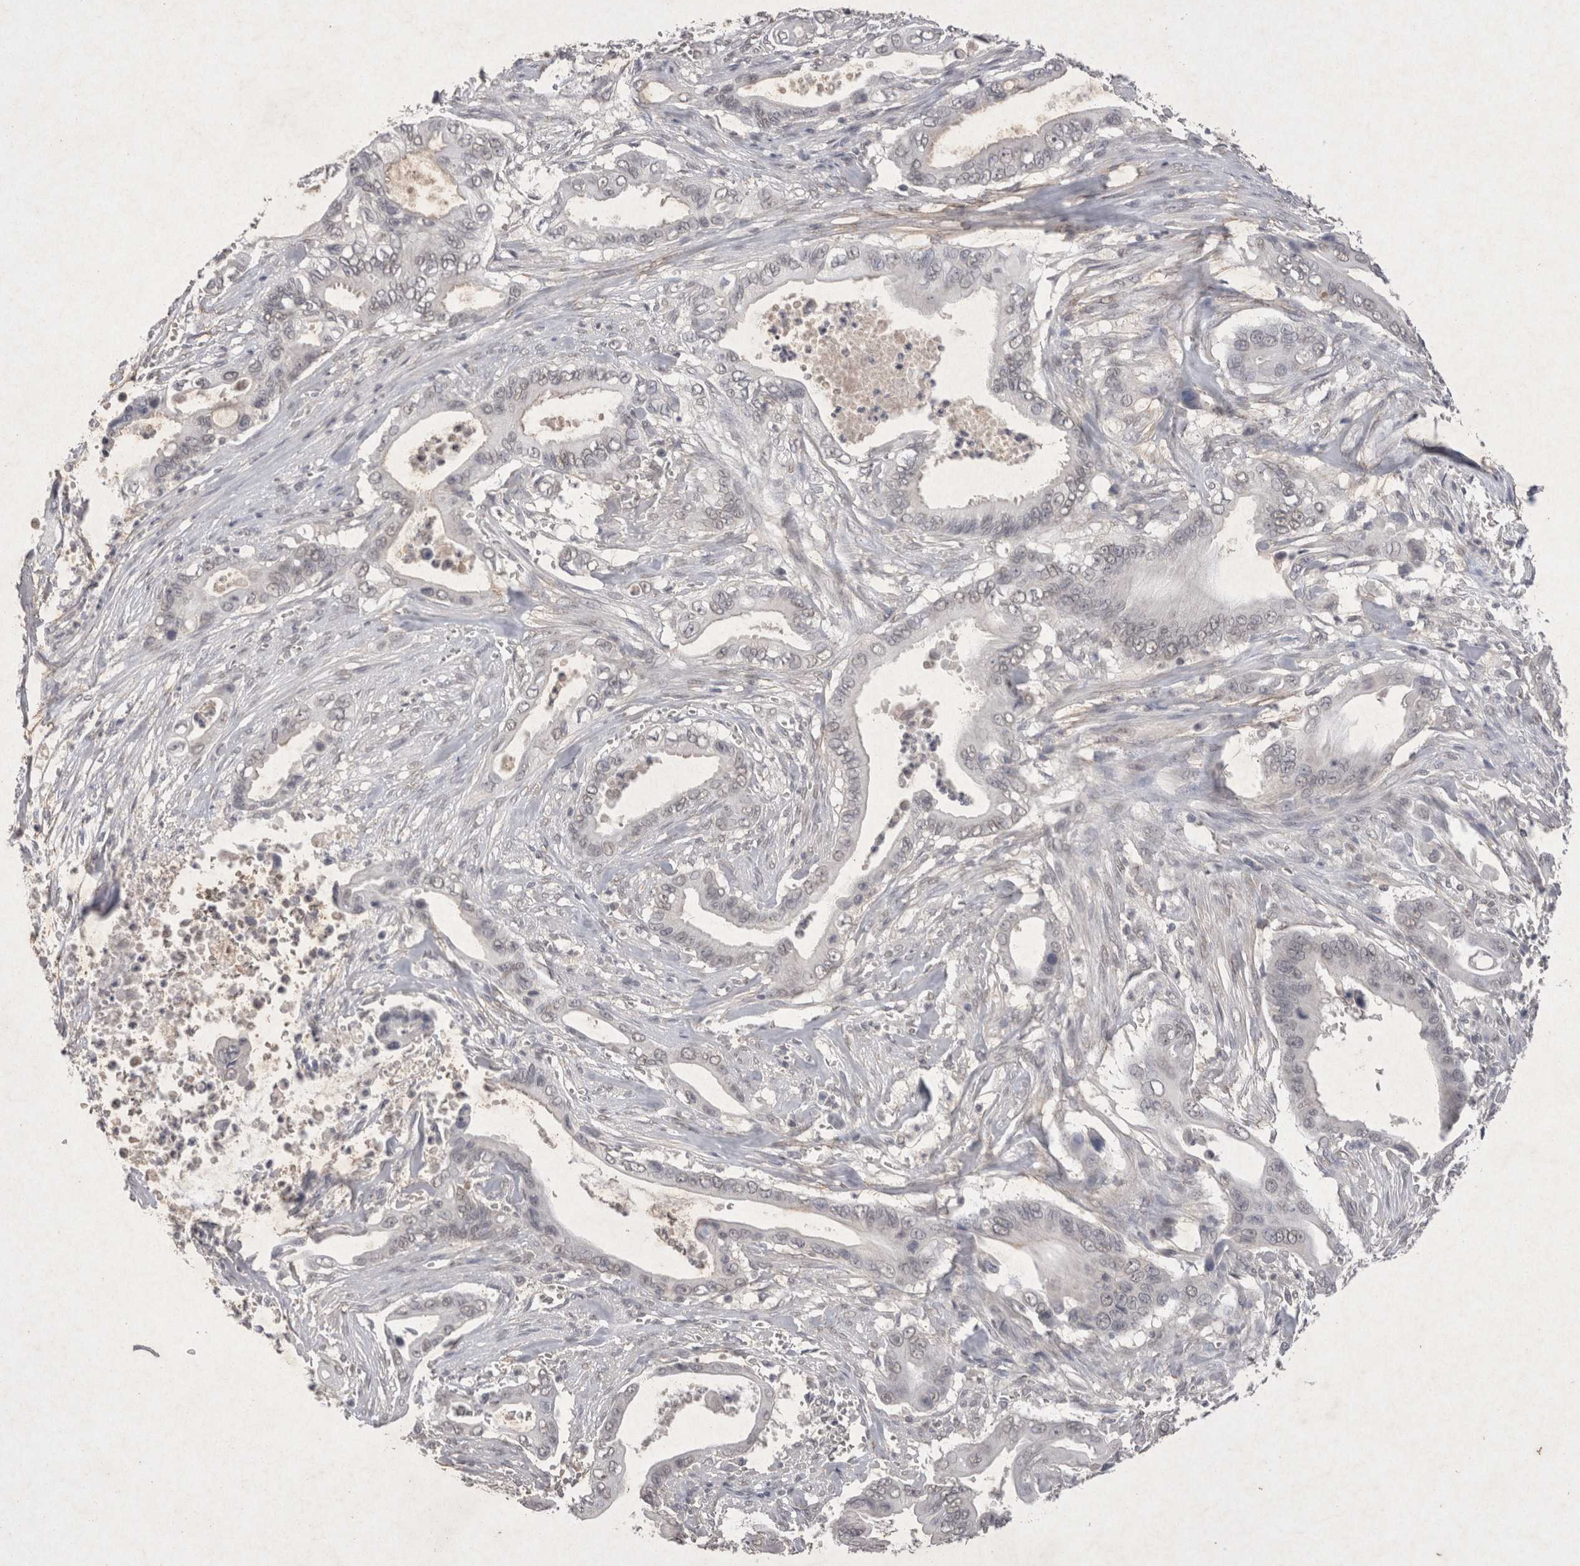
{"staining": {"intensity": "negative", "quantity": "none", "location": "none"}, "tissue": "pancreatic cancer", "cell_type": "Tumor cells", "image_type": "cancer", "snomed": [{"axis": "morphology", "description": "Adenocarcinoma, NOS"}, {"axis": "topography", "description": "Pancreas"}], "caption": "This photomicrograph is of pancreatic cancer stained with immunohistochemistry to label a protein in brown with the nuclei are counter-stained blue. There is no expression in tumor cells.", "gene": "LYVE1", "patient": {"sex": "male", "age": 59}}